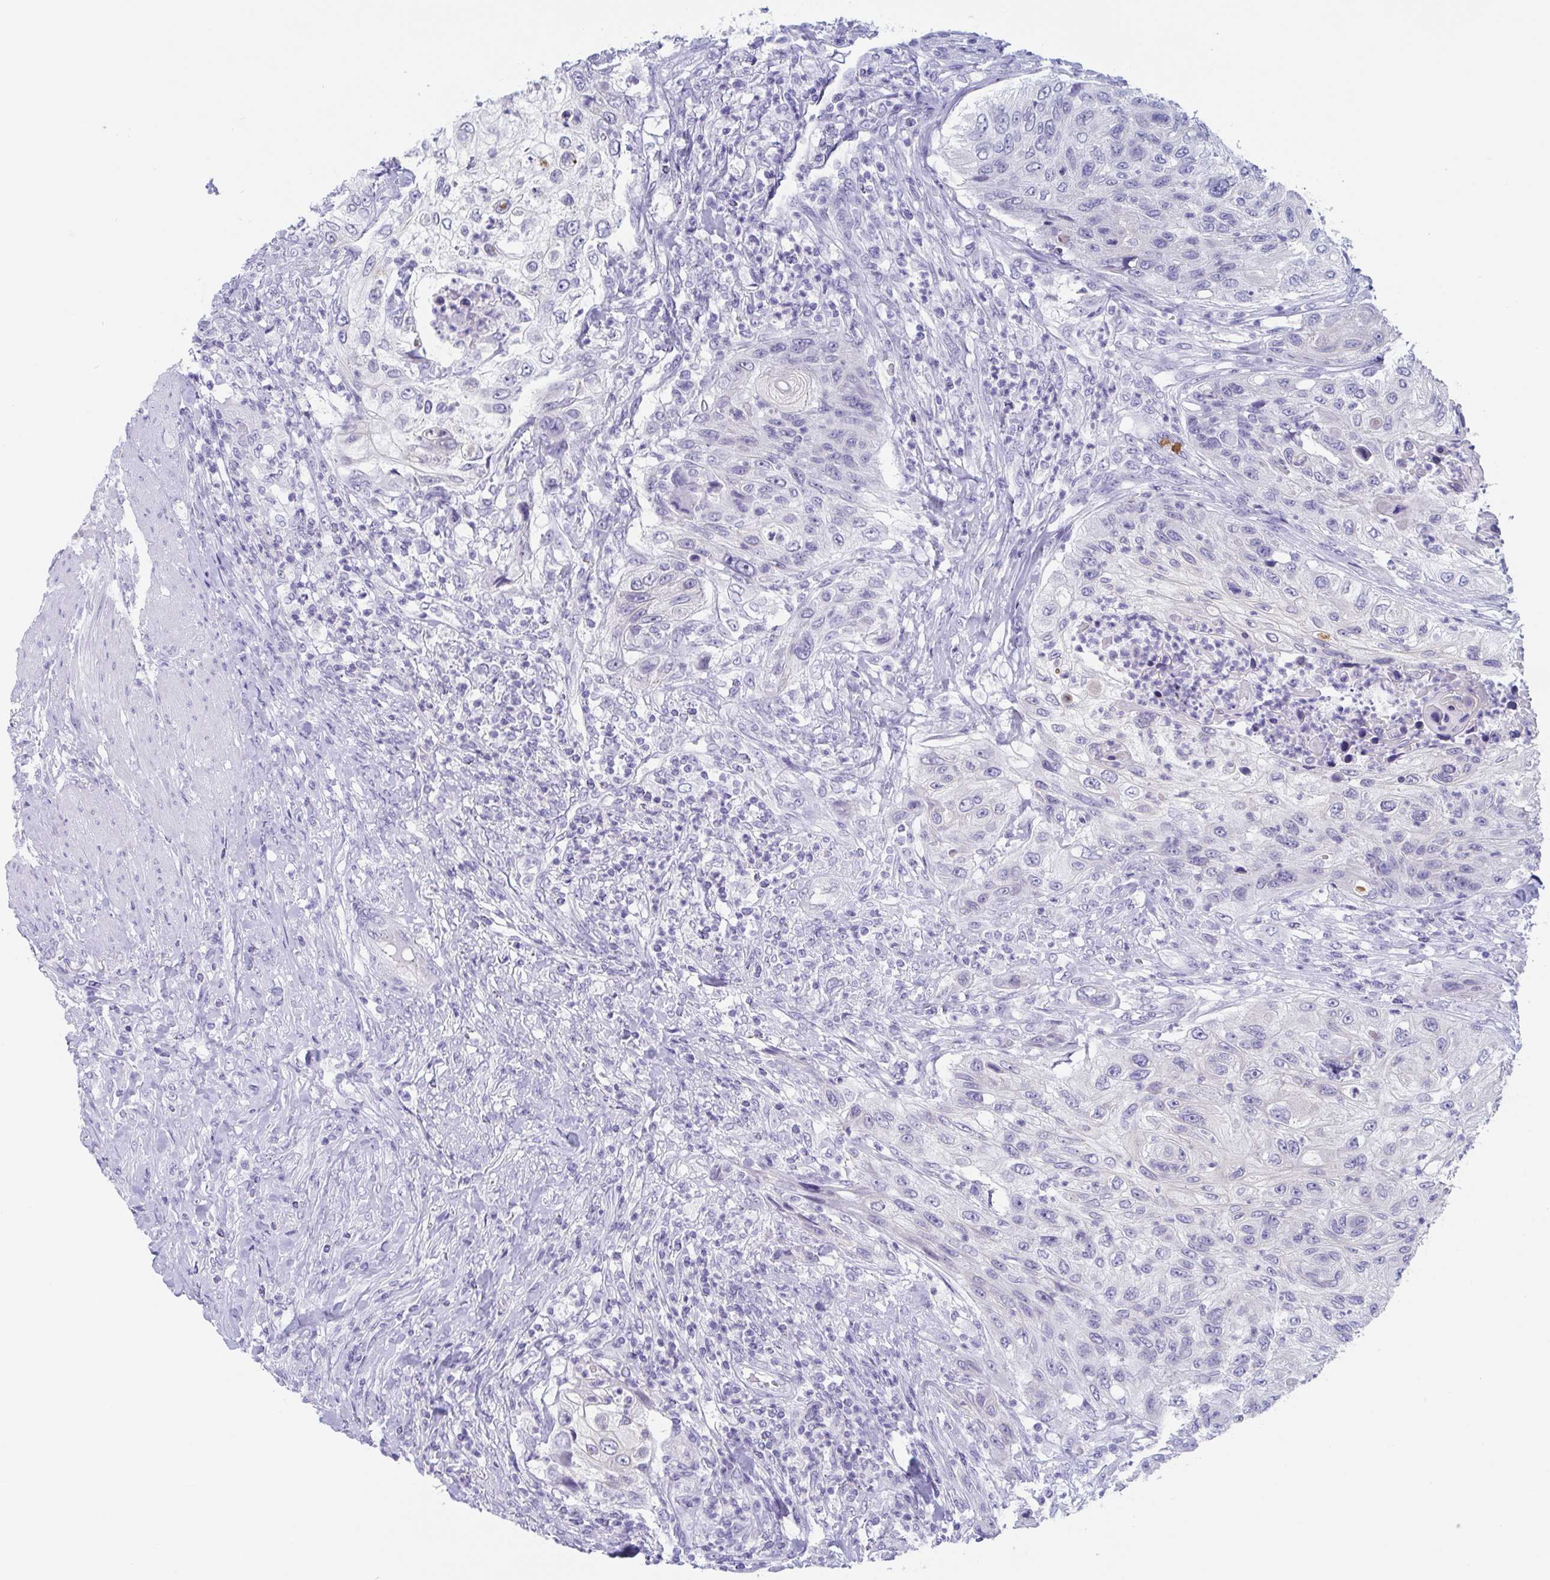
{"staining": {"intensity": "negative", "quantity": "none", "location": "none"}, "tissue": "urothelial cancer", "cell_type": "Tumor cells", "image_type": "cancer", "snomed": [{"axis": "morphology", "description": "Urothelial carcinoma, High grade"}, {"axis": "topography", "description": "Urinary bladder"}], "caption": "Tumor cells show no significant protein staining in high-grade urothelial carcinoma.", "gene": "CDX4", "patient": {"sex": "female", "age": 60}}